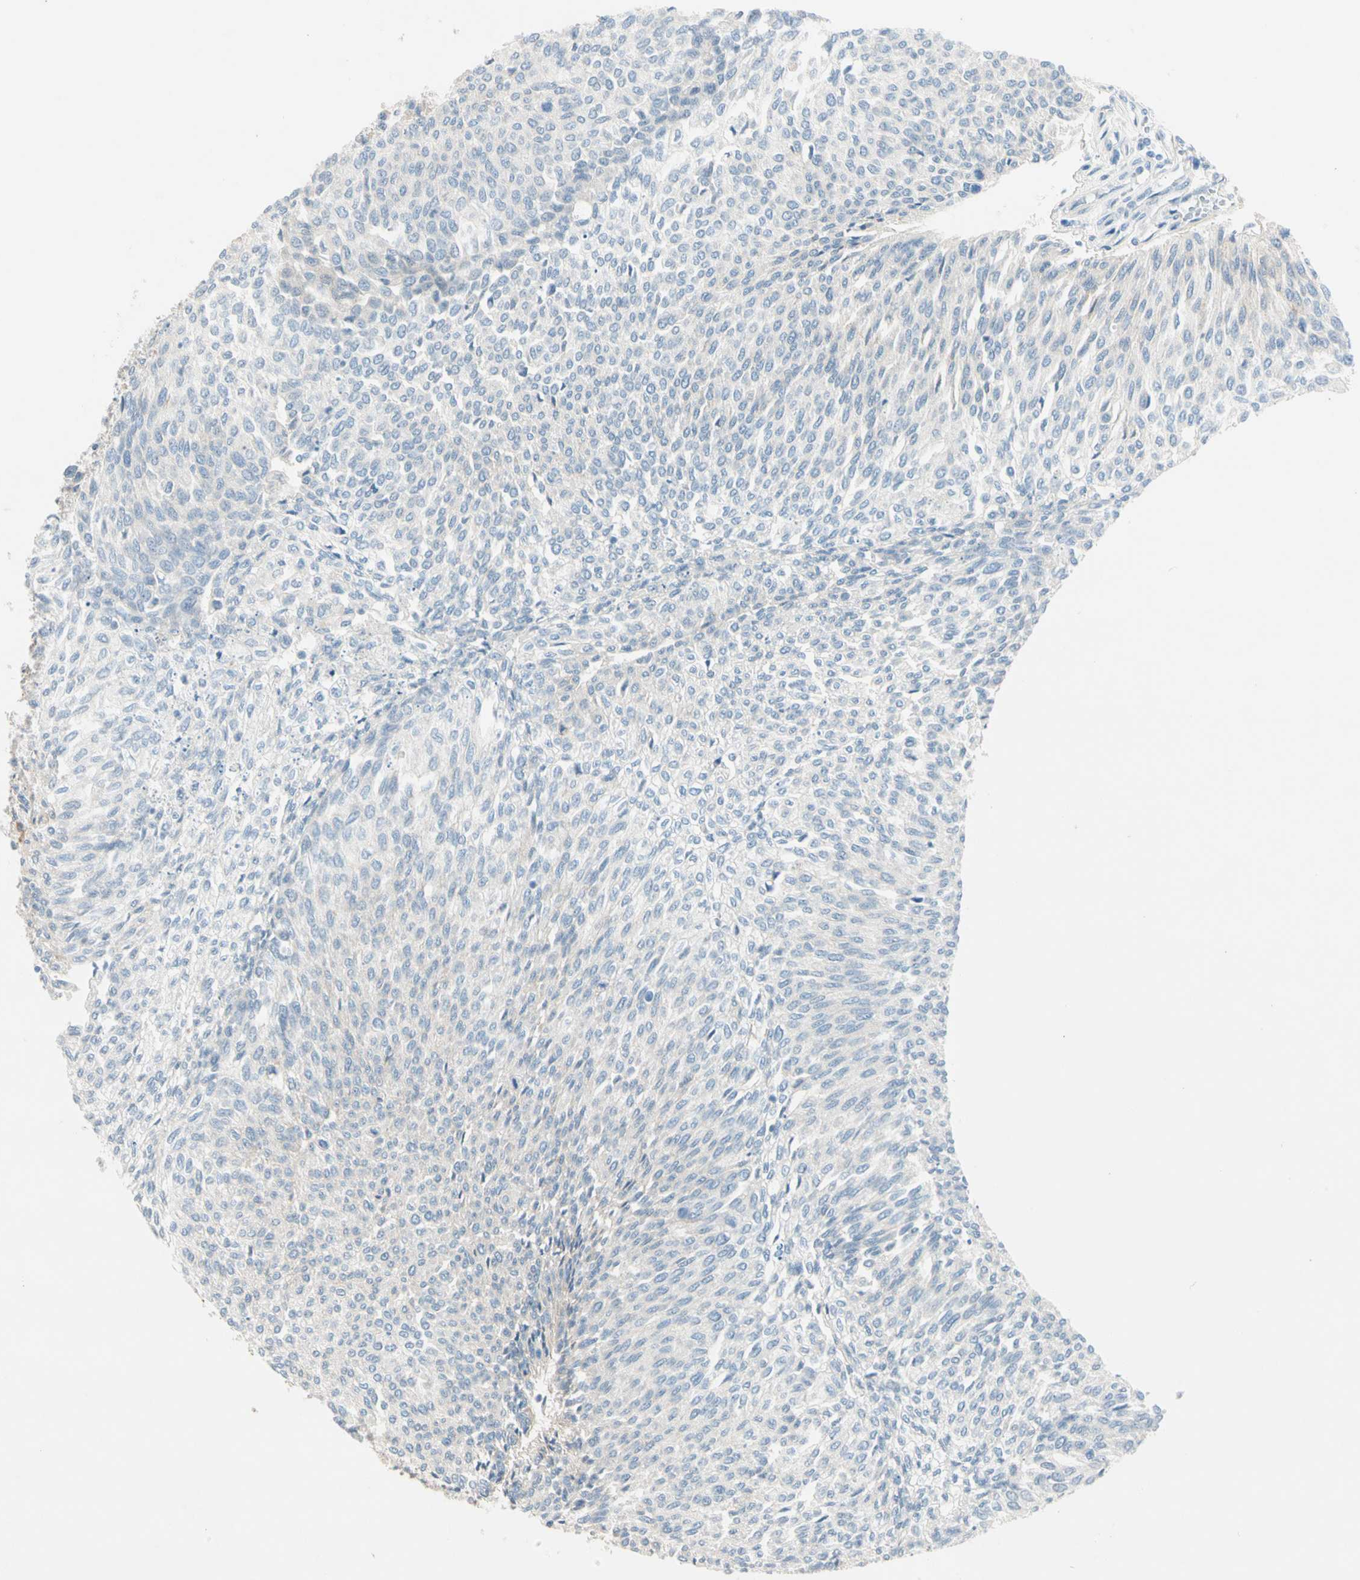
{"staining": {"intensity": "negative", "quantity": "none", "location": "none"}, "tissue": "urothelial cancer", "cell_type": "Tumor cells", "image_type": "cancer", "snomed": [{"axis": "morphology", "description": "Urothelial carcinoma, Low grade"}, {"axis": "topography", "description": "Urinary bladder"}], "caption": "A histopathology image of human urothelial cancer is negative for staining in tumor cells.", "gene": "SERPIND1", "patient": {"sex": "female", "age": 79}}